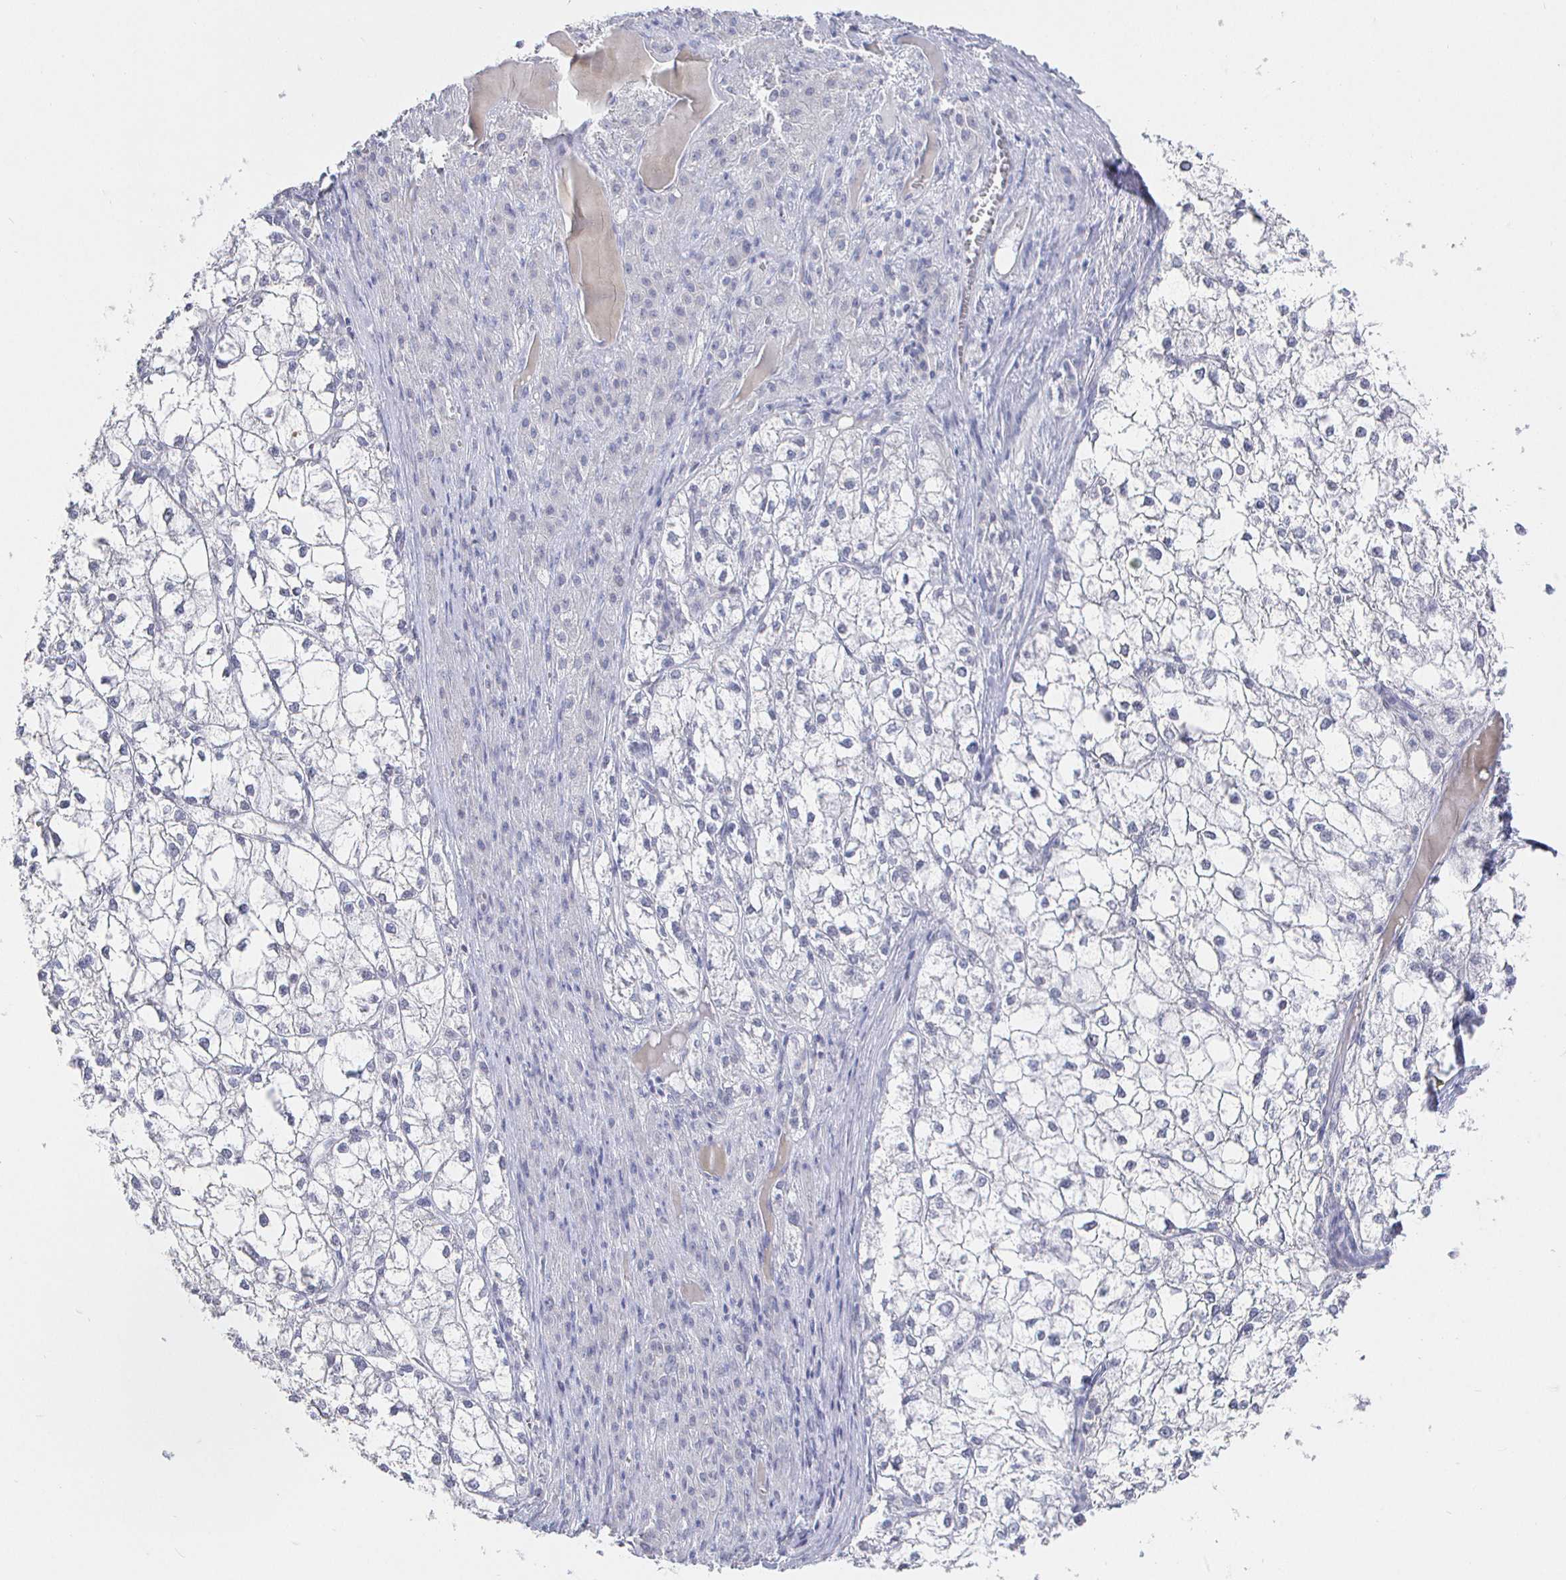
{"staining": {"intensity": "negative", "quantity": "none", "location": "none"}, "tissue": "liver cancer", "cell_type": "Tumor cells", "image_type": "cancer", "snomed": [{"axis": "morphology", "description": "Carcinoma, Hepatocellular, NOS"}, {"axis": "topography", "description": "Liver"}], "caption": "Immunohistochemistry of liver hepatocellular carcinoma displays no expression in tumor cells.", "gene": "LRRC23", "patient": {"sex": "female", "age": 43}}